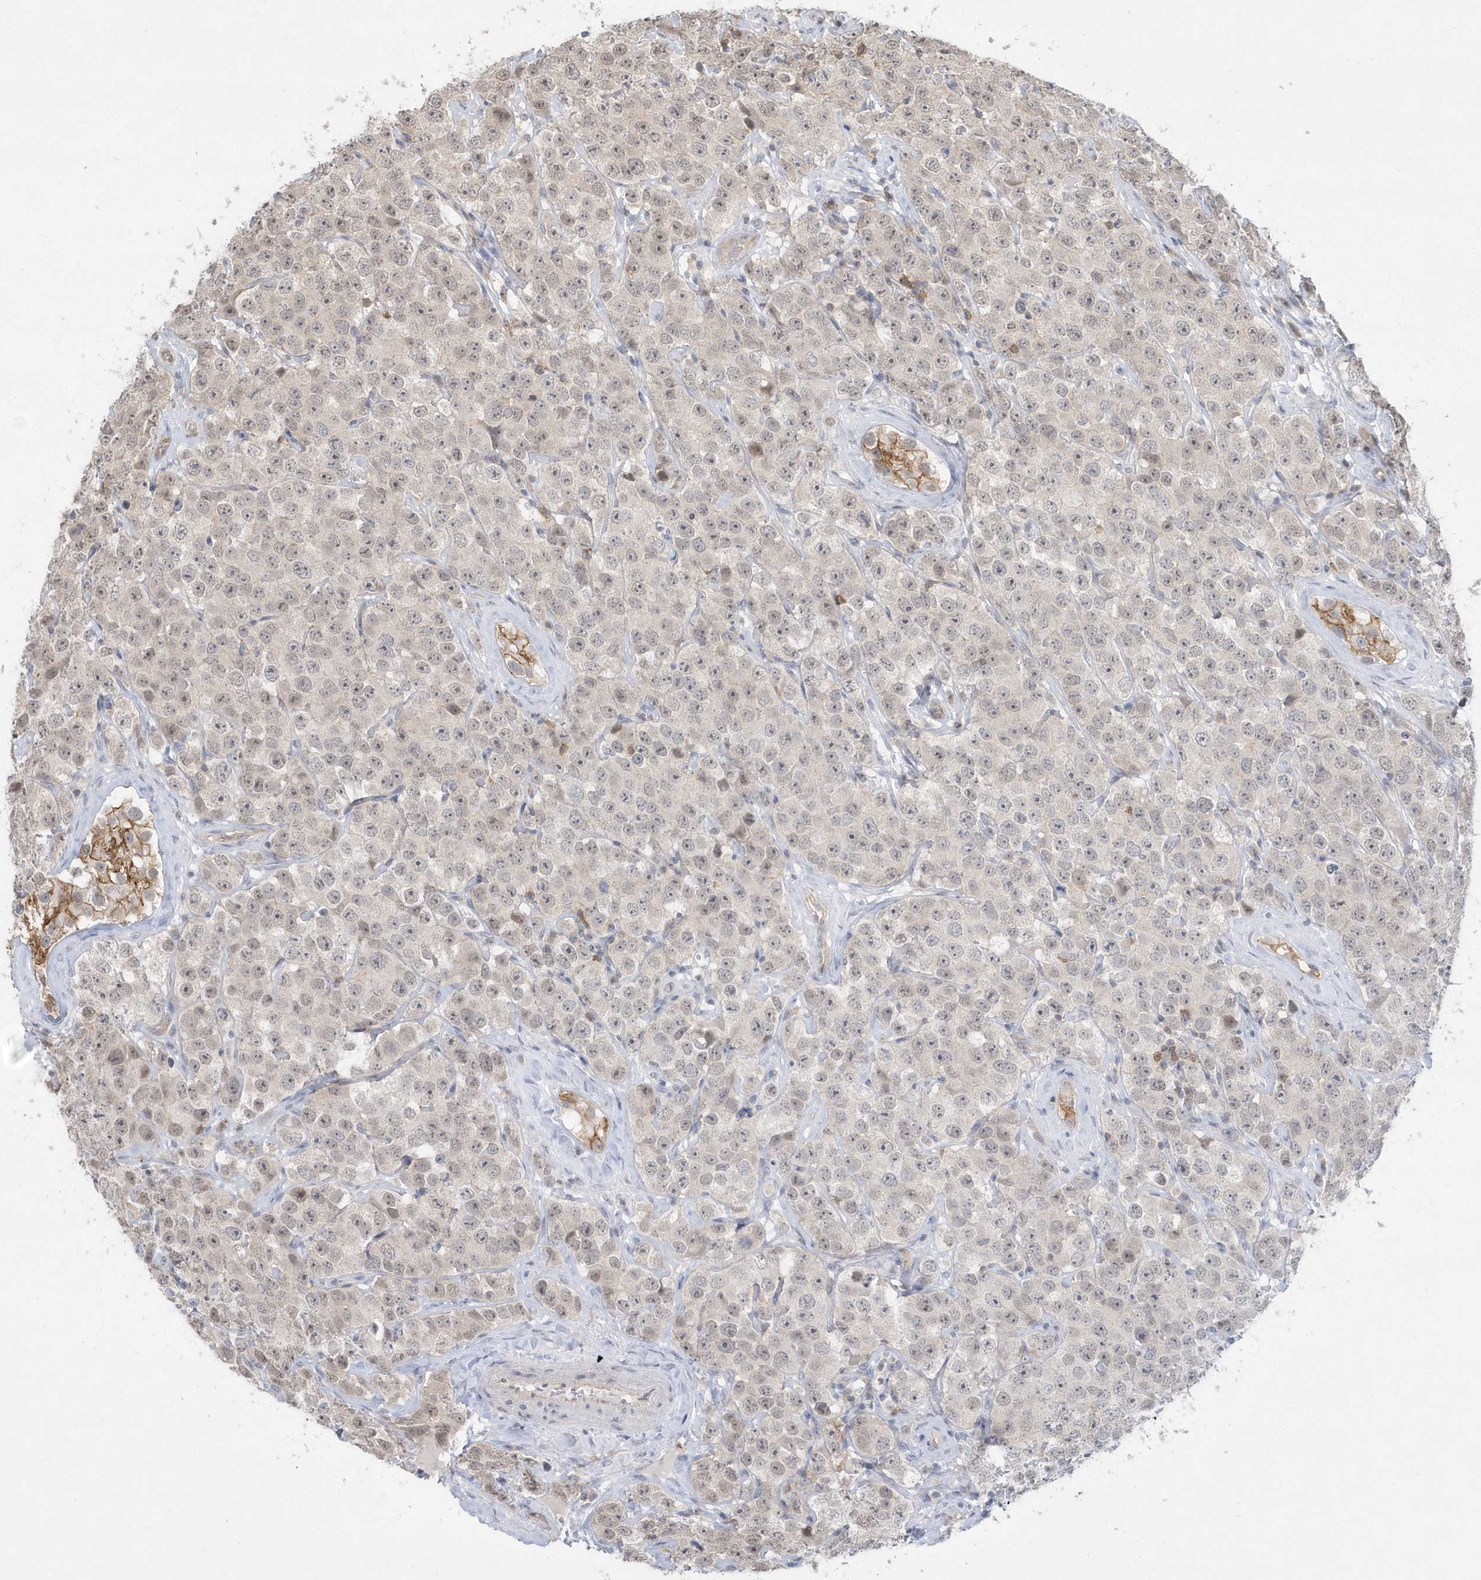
{"staining": {"intensity": "negative", "quantity": "none", "location": "none"}, "tissue": "testis cancer", "cell_type": "Tumor cells", "image_type": "cancer", "snomed": [{"axis": "morphology", "description": "Seminoma, NOS"}, {"axis": "topography", "description": "Testis"}], "caption": "A high-resolution micrograph shows immunohistochemistry (IHC) staining of testis cancer (seminoma), which demonstrates no significant staining in tumor cells.", "gene": "CRIP3", "patient": {"sex": "male", "age": 28}}